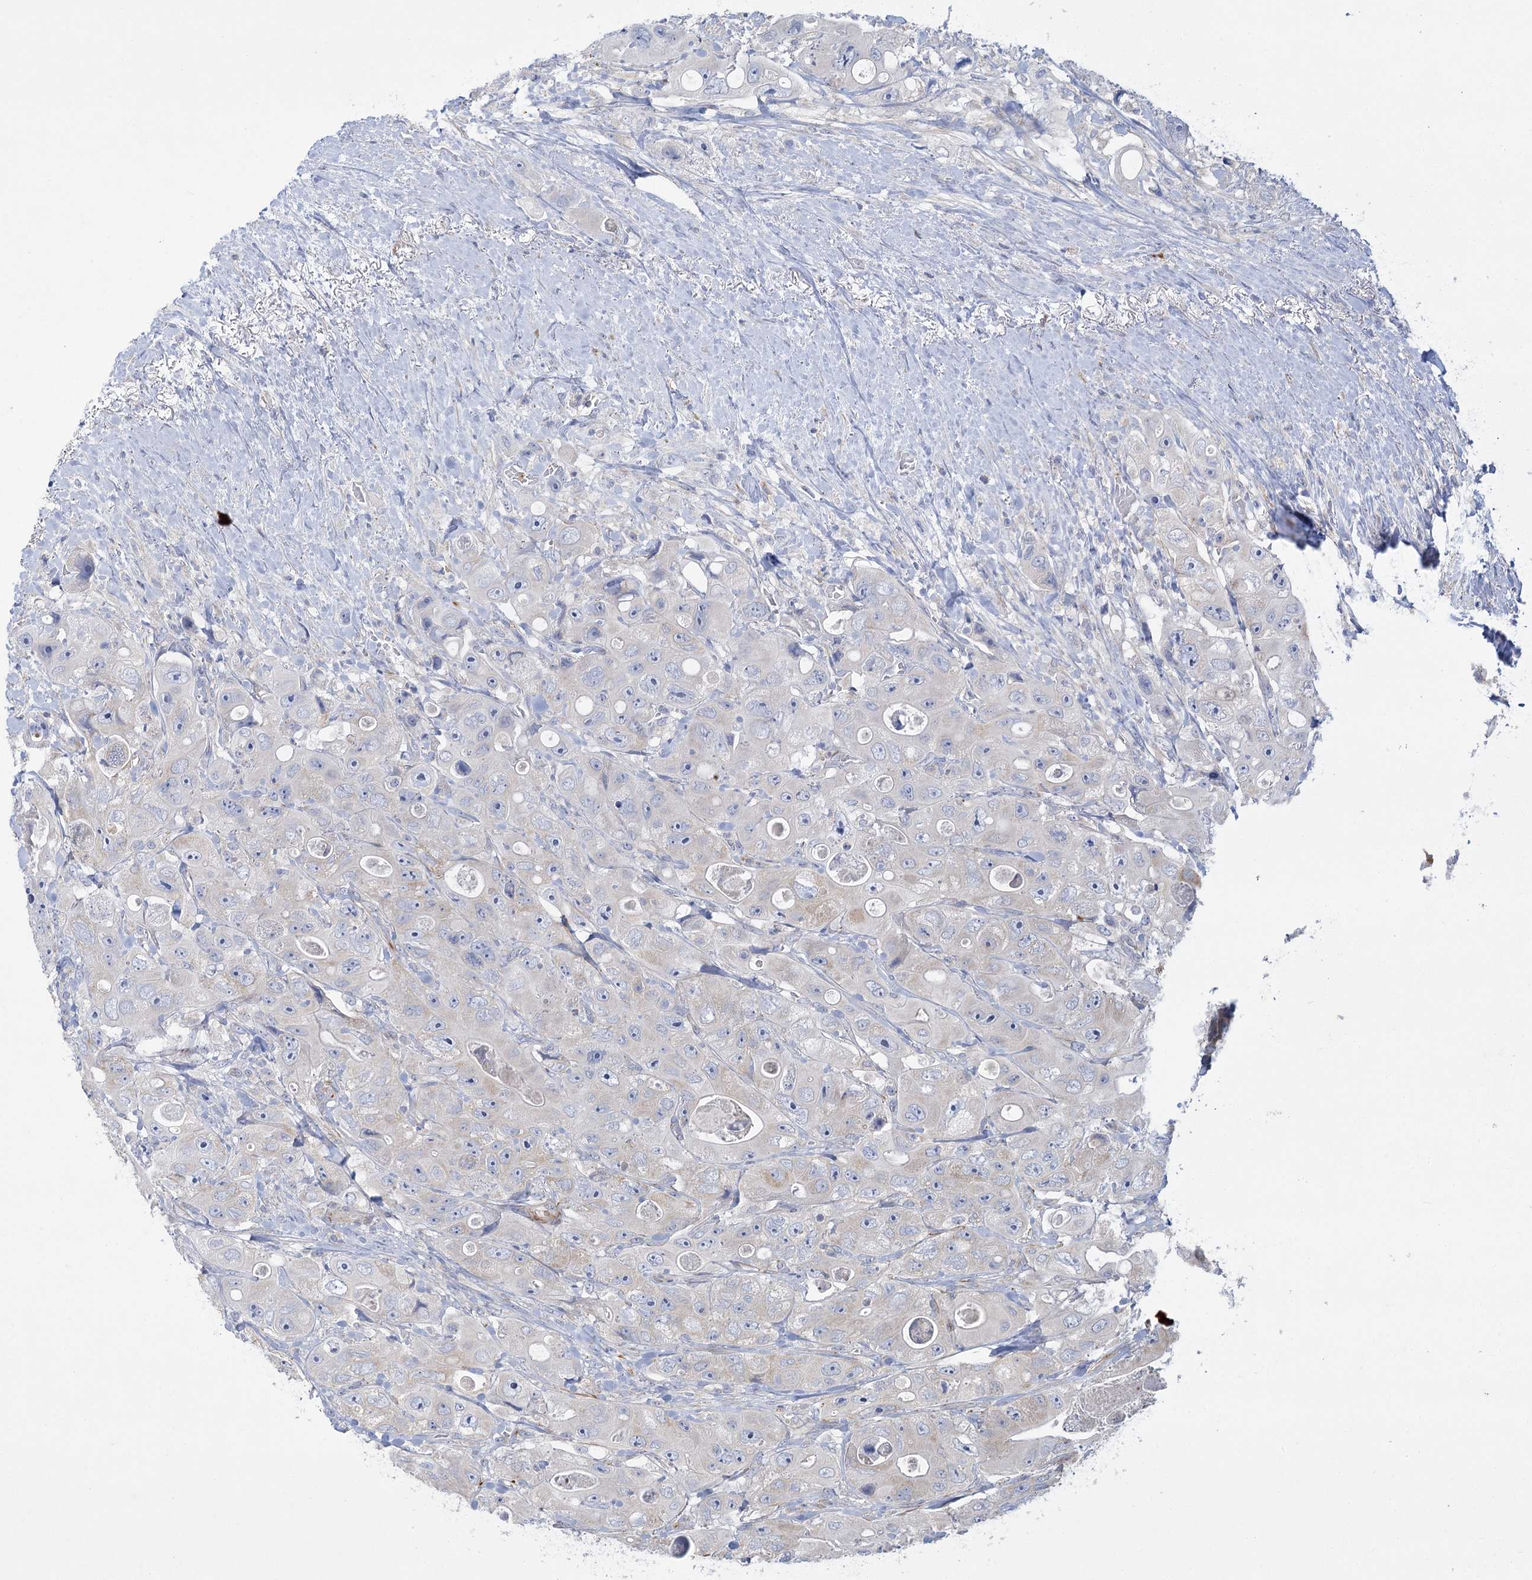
{"staining": {"intensity": "negative", "quantity": "none", "location": "none"}, "tissue": "colorectal cancer", "cell_type": "Tumor cells", "image_type": "cancer", "snomed": [{"axis": "morphology", "description": "Adenocarcinoma, NOS"}, {"axis": "topography", "description": "Colon"}], "caption": "The histopathology image shows no significant expression in tumor cells of colorectal cancer.", "gene": "DHTKD1", "patient": {"sex": "female", "age": 46}}